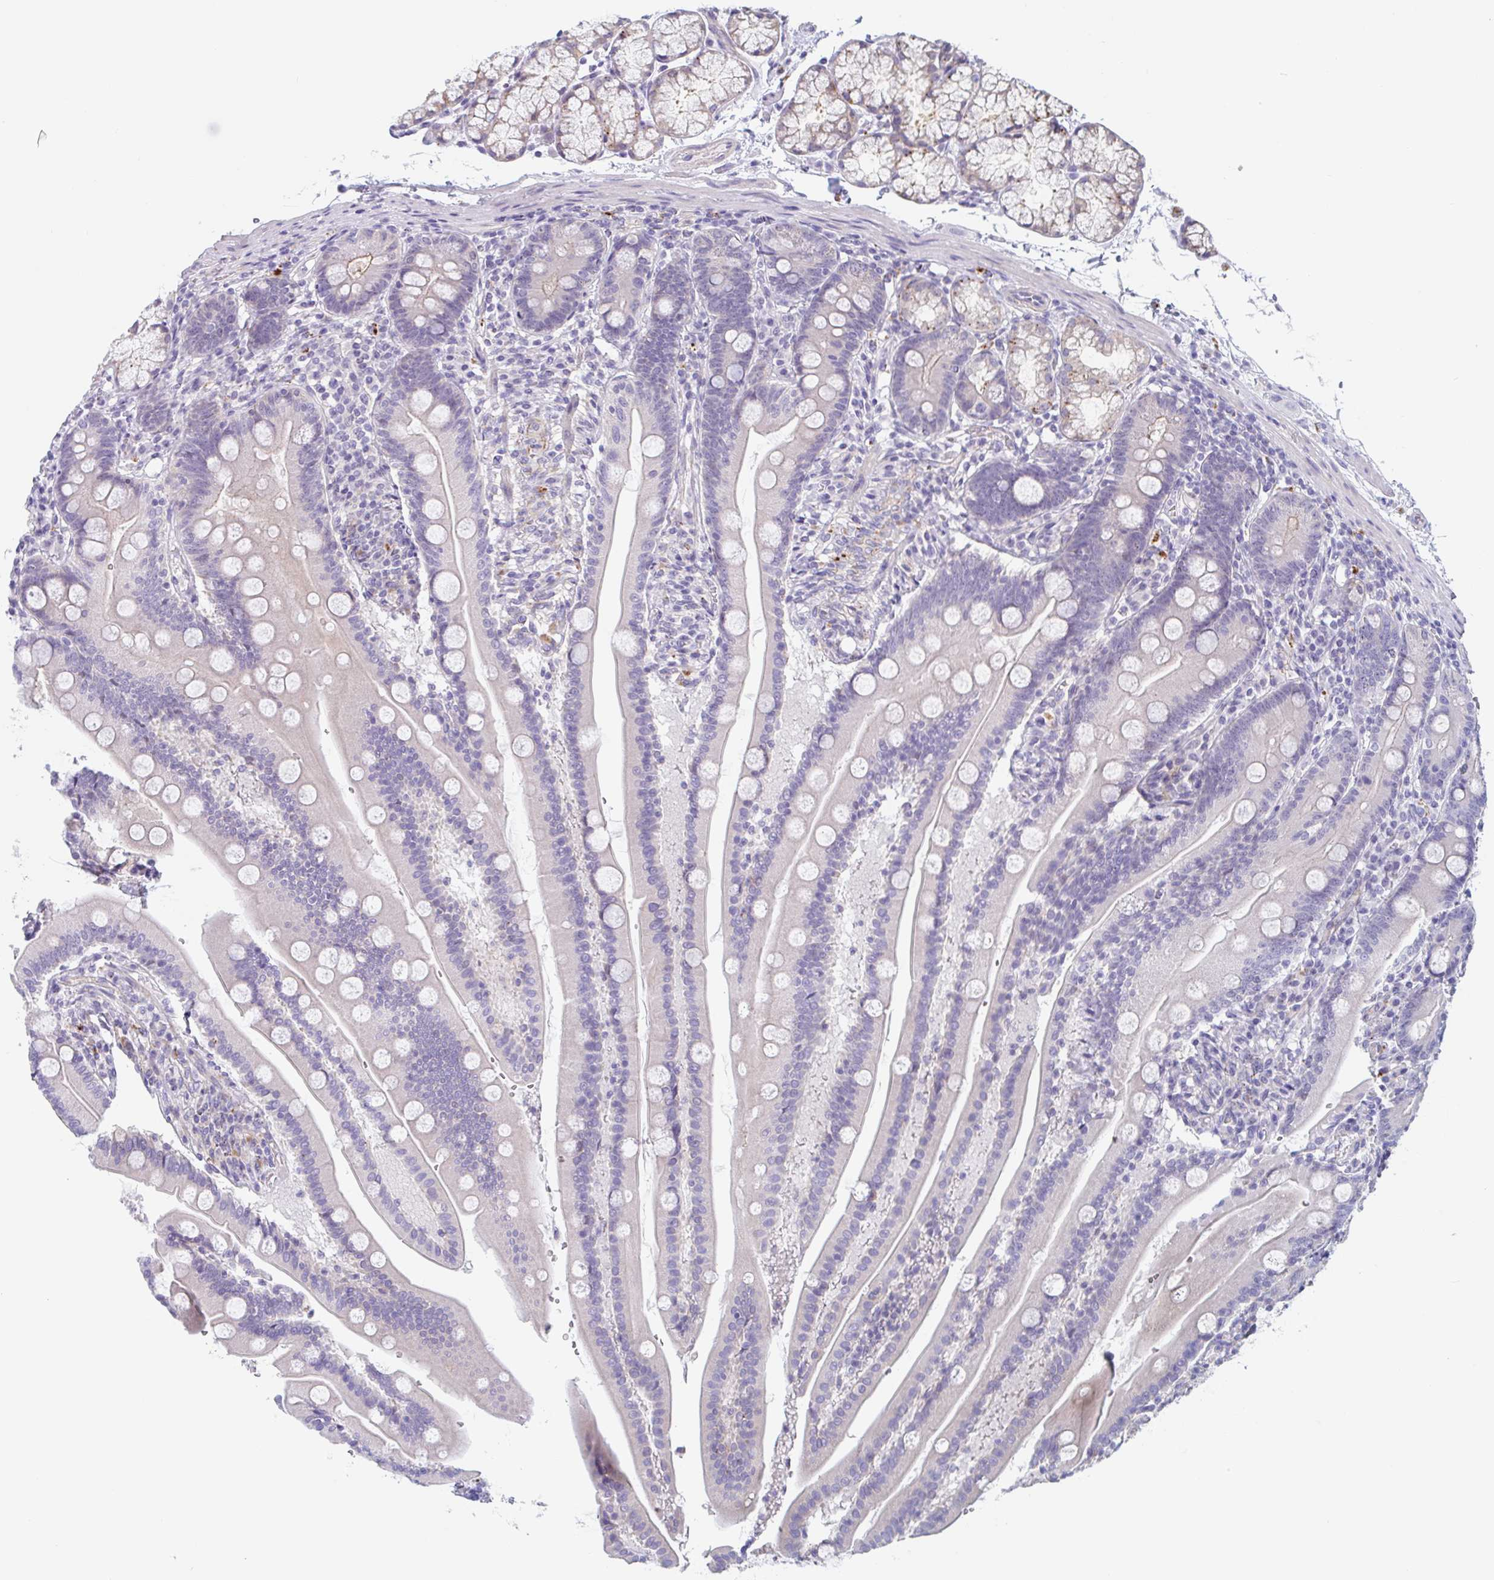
{"staining": {"intensity": "weak", "quantity": "<25%", "location": "cytoplasmic/membranous"}, "tissue": "duodenum", "cell_type": "Glandular cells", "image_type": "normal", "snomed": [{"axis": "morphology", "description": "Normal tissue, NOS"}, {"axis": "topography", "description": "Duodenum"}], "caption": "A high-resolution photomicrograph shows immunohistochemistry (IHC) staining of benign duodenum, which demonstrates no significant positivity in glandular cells.", "gene": "LENG9", "patient": {"sex": "female", "age": 67}}